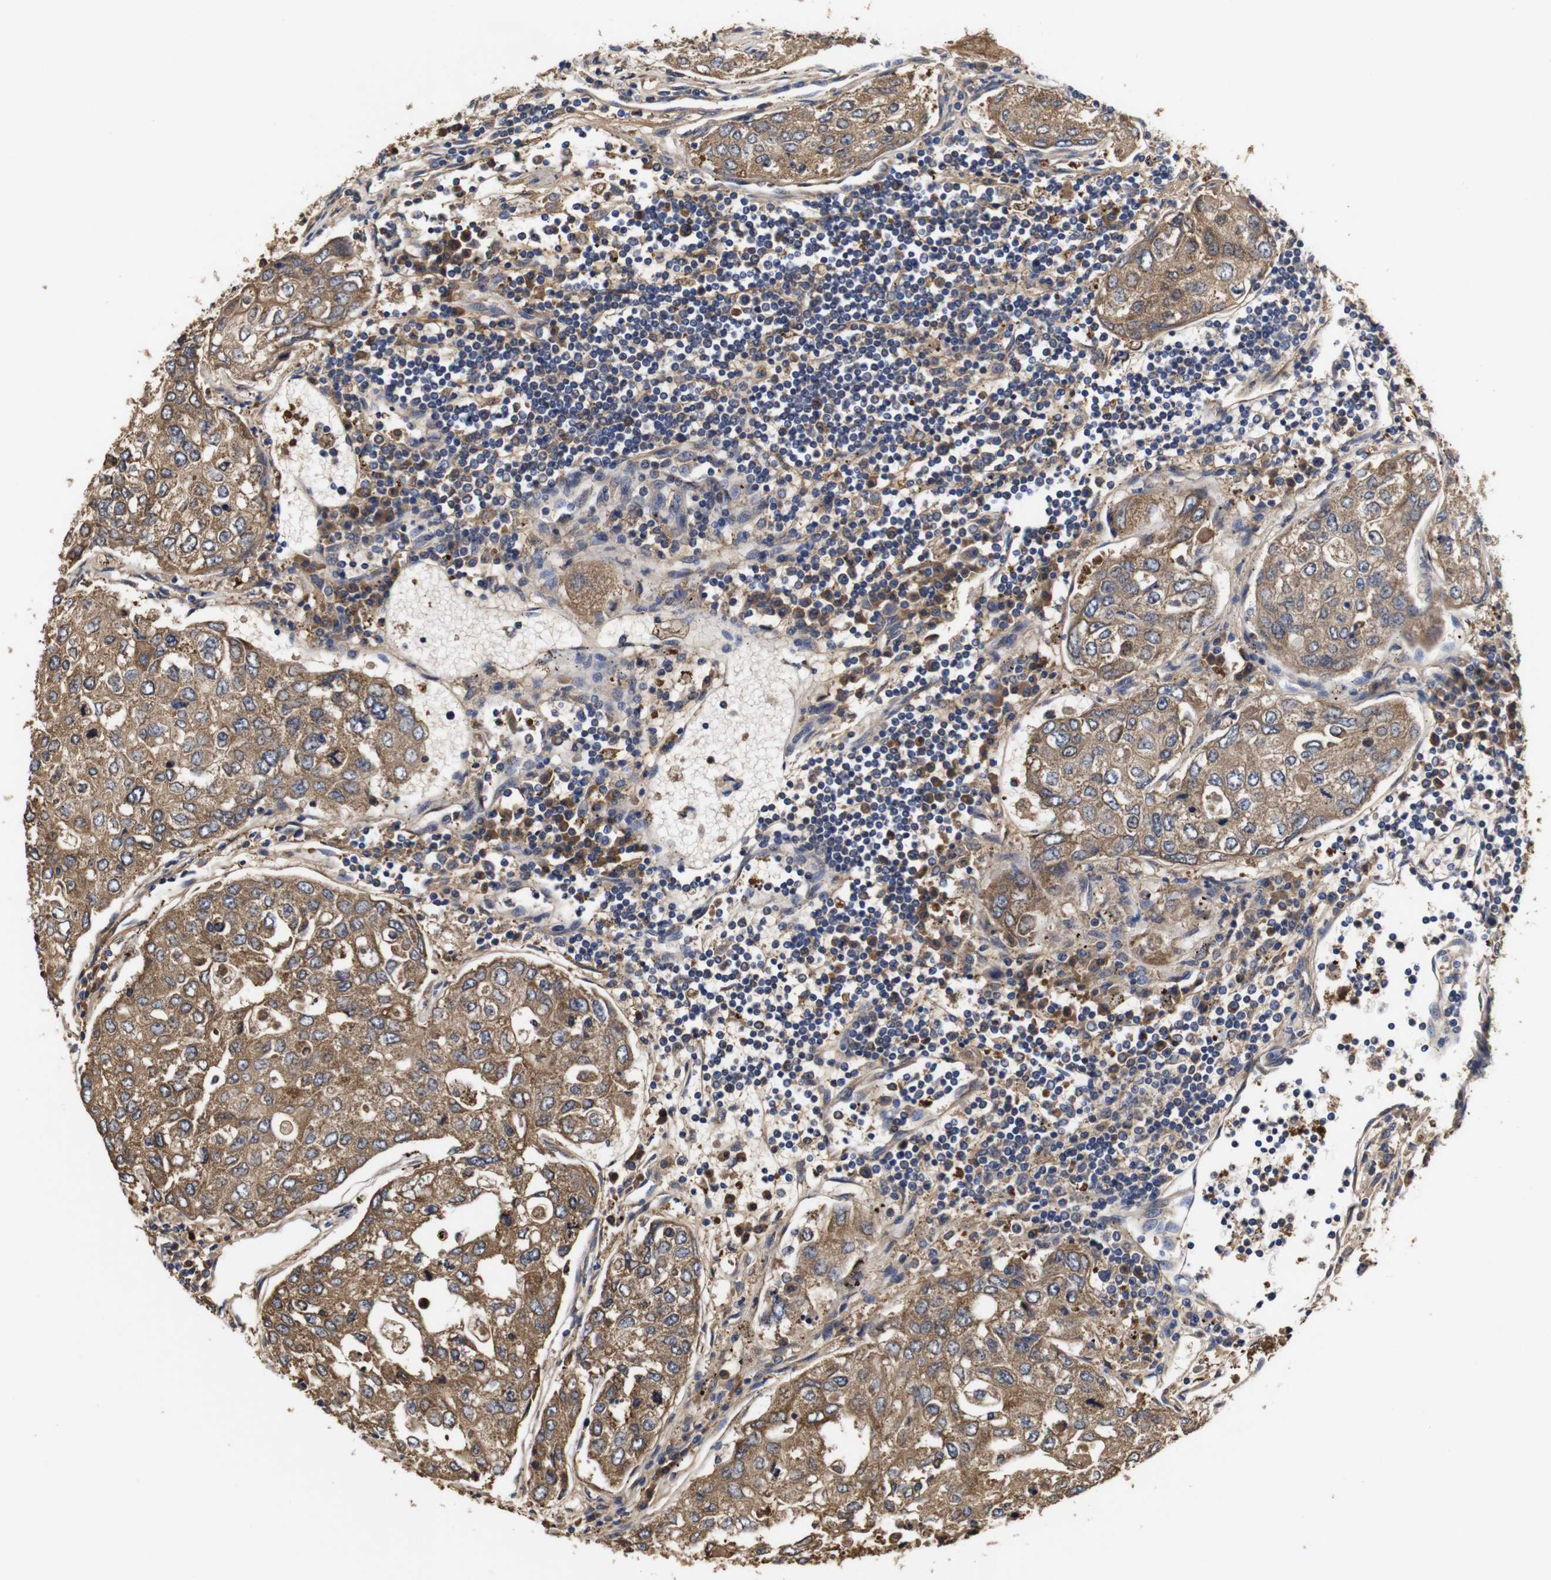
{"staining": {"intensity": "moderate", "quantity": ">75%", "location": "cytoplasmic/membranous"}, "tissue": "urothelial cancer", "cell_type": "Tumor cells", "image_type": "cancer", "snomed": [{"axis": "morphology", "description": "Urothelial carcinoma, High grade"}, {"axis": "topography", "description": "Lymph node"}, {"axis": "topography", "description": "Urinary bladder"}], "caption": "The histopathology image reveals immunohistochemical staining of urothelial cancer. There is moderate cytoplasmic/membranous staining is identified in approximately >75% of tumor cells.", "gene": "LRRCC1", "patient": {"sex": "male", "age": 51}}